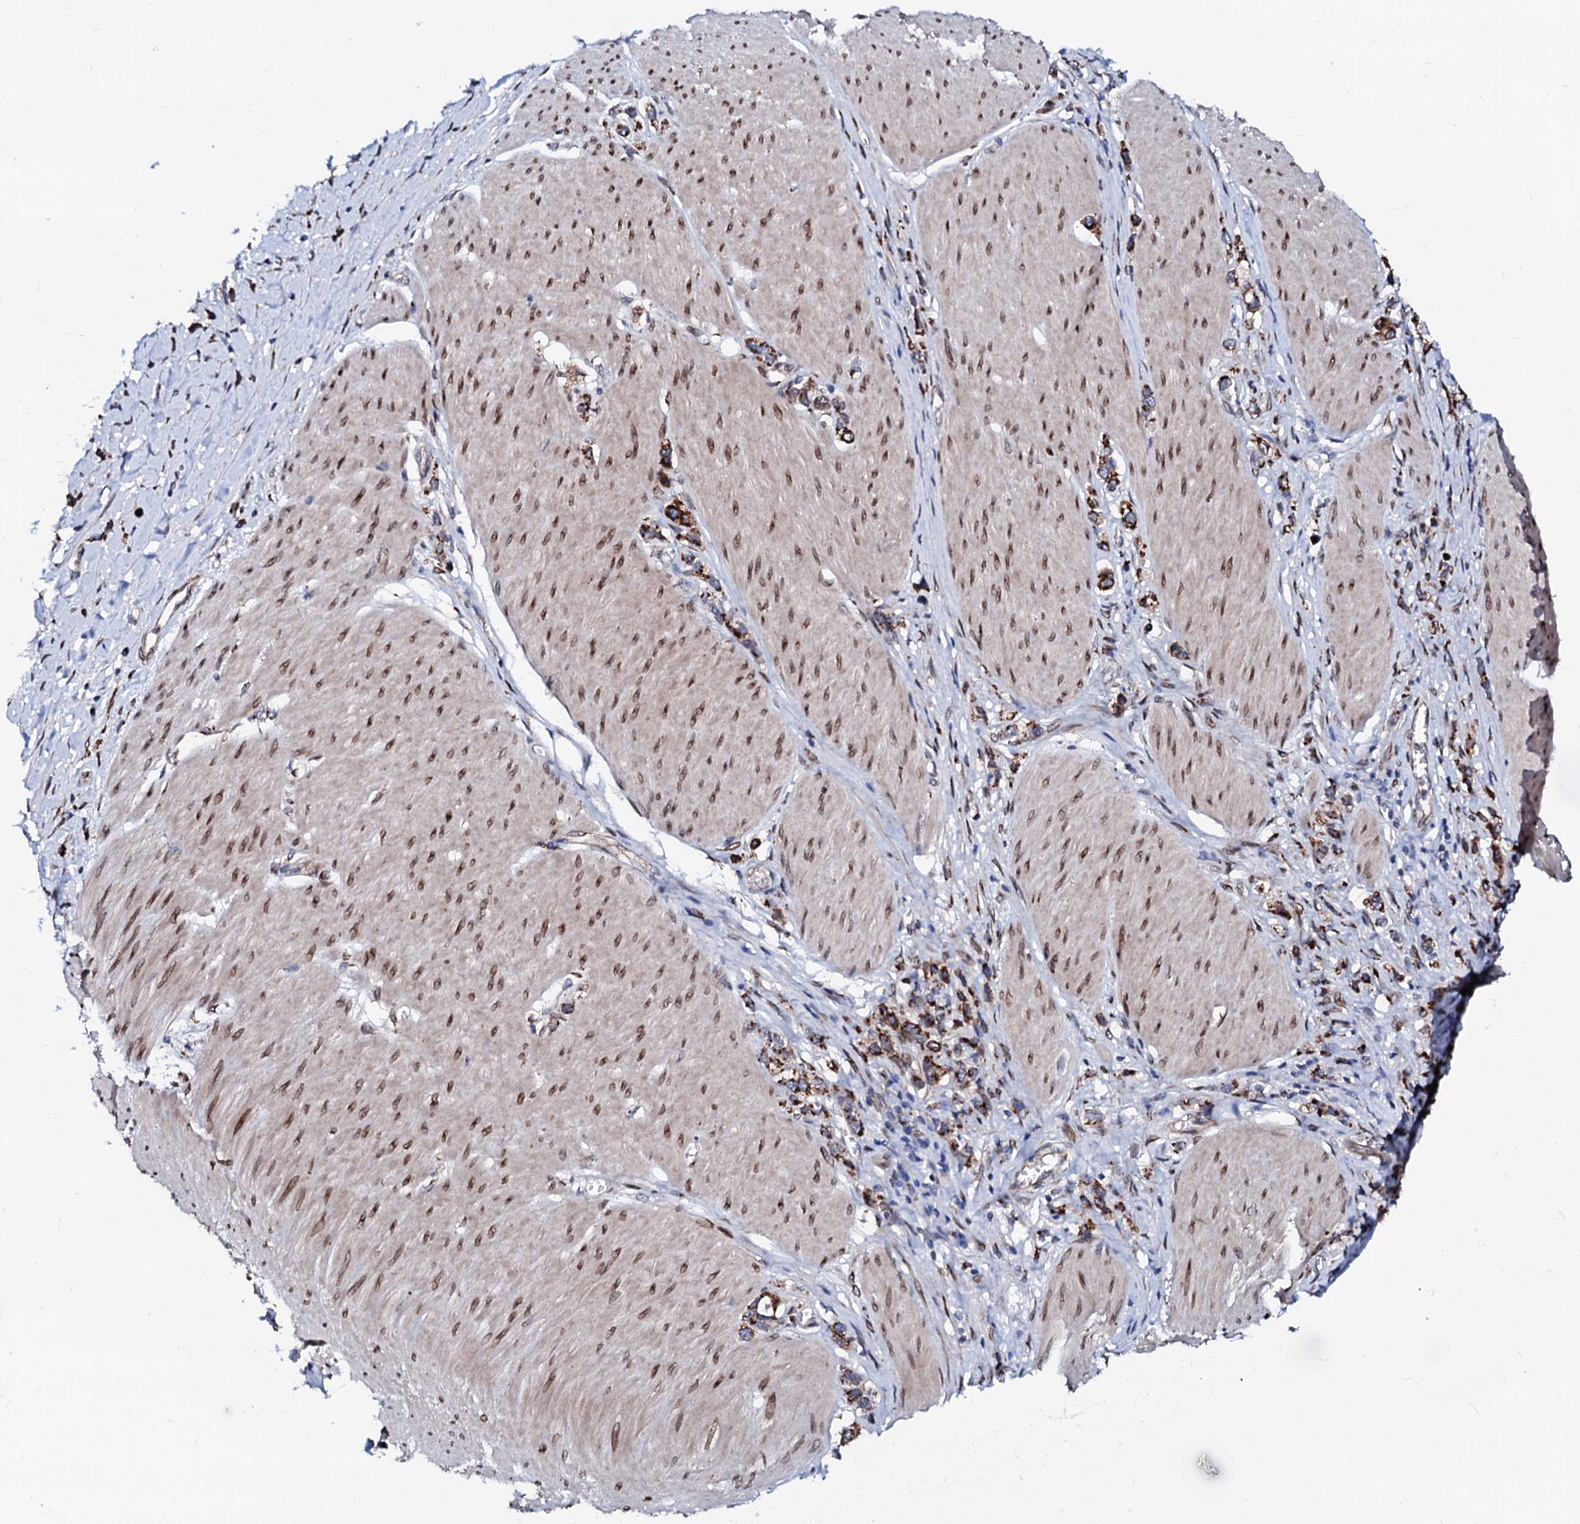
{"staining": {"intensity": "strong", "quantity": ">75%", "location": "cytoplasmic/membranous"}, "tissue": "stomach cancer", "cell_type": "Tumor cells", "image_type": "cancer", "snomed": [{"axis": "morphology", "description": "Normal tissue, NOS"}, {"axis": "morphology", "description": "Adenocarcinoma, NOS"}, {"axis": "topography", "description": "Stomach, upper"}, {"axis": "topography", "description": "Stomach"}], "caption": "Adenocarcinoma (stomach) was stained to show a protein in brown. There is high levels of strong cytoplasmic/membranous staining in approximately >75% of tumor cells.", "gene": "TMCO3", "patient": {"sex": "female", "age": 65}}